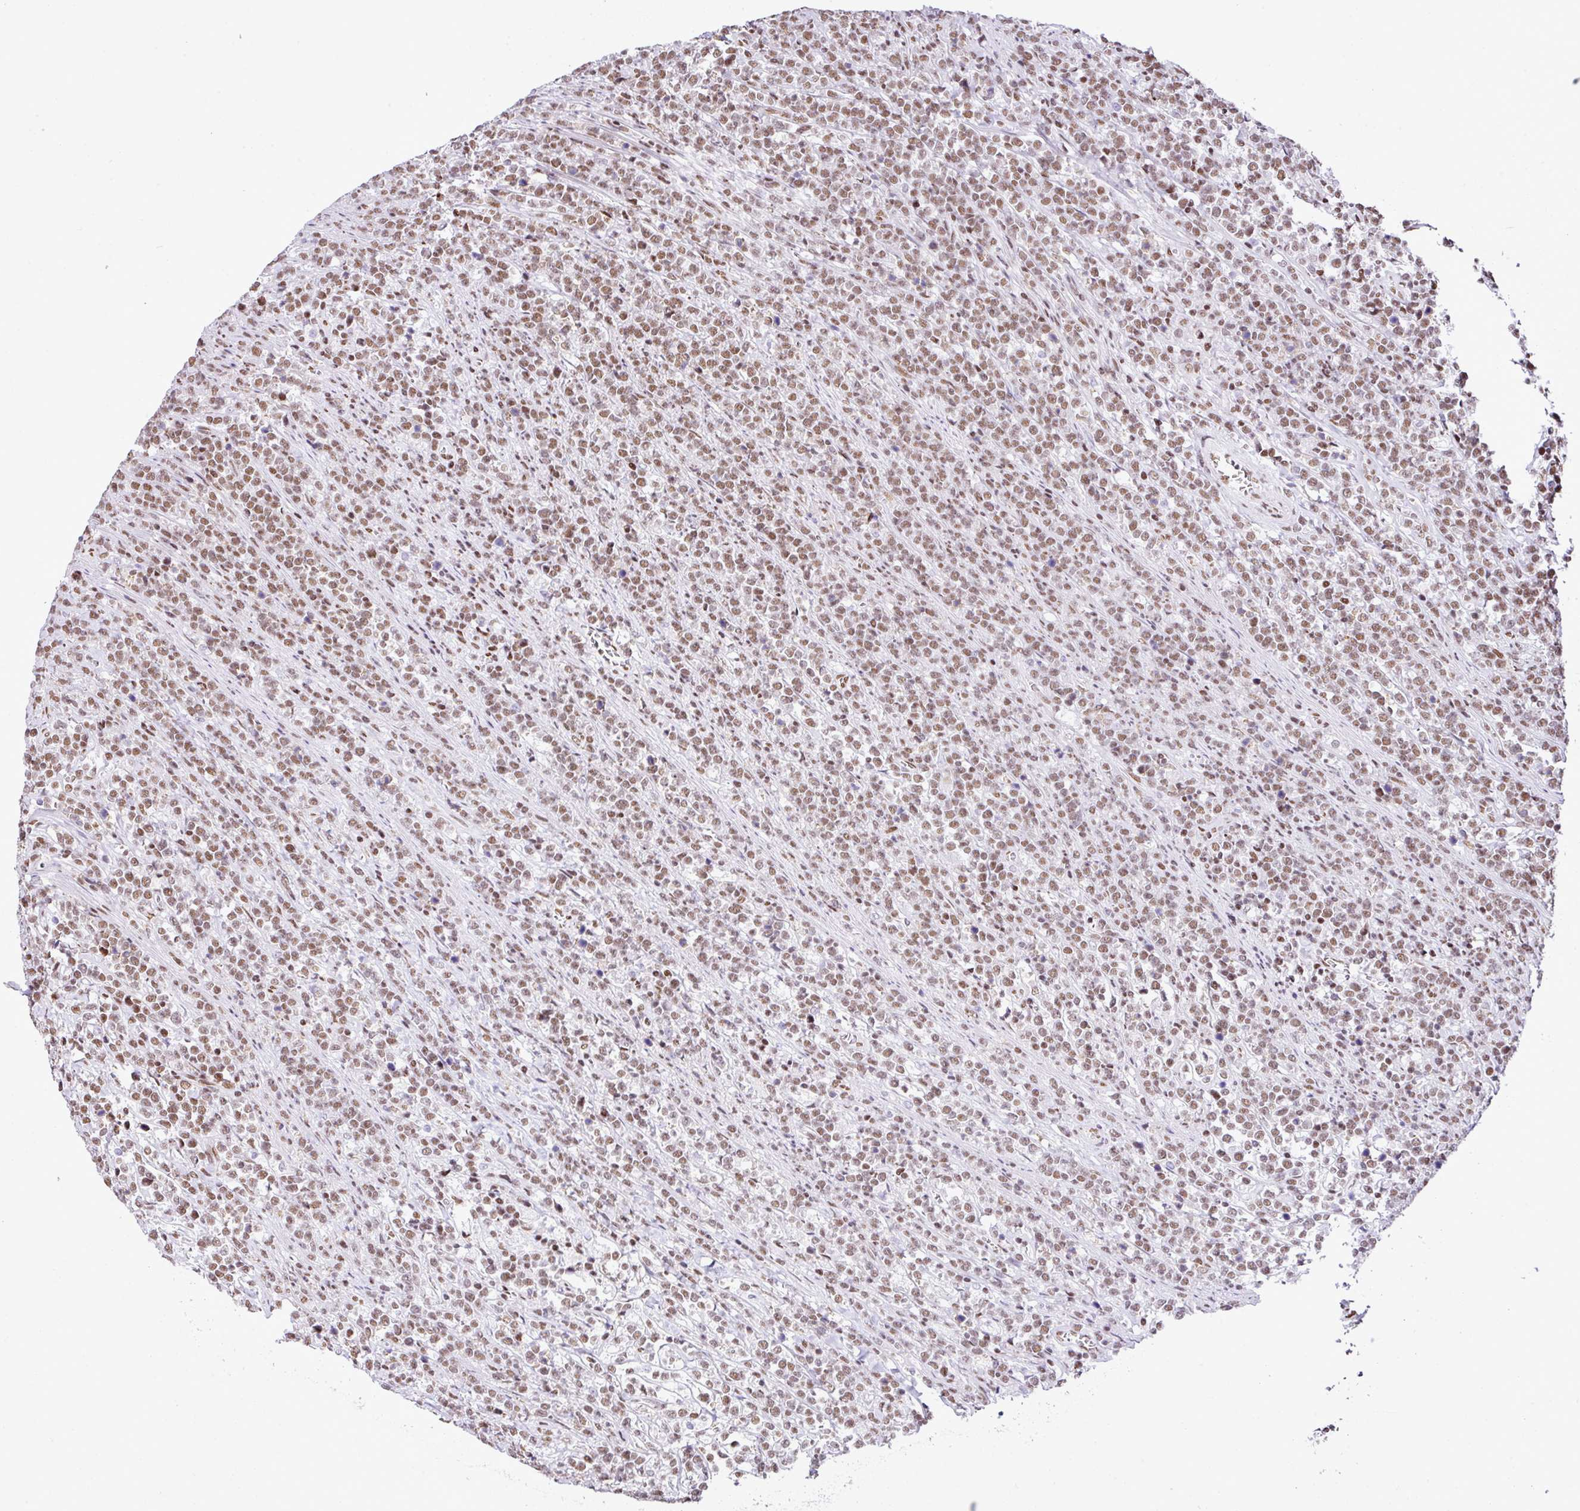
{"staining": {"intensity": "moderate", "quantity": ">75%", "location": "nuclear"}, "tissue": "lymphoma", "cell_type": "Tumor cells", "image_type": "cancer", "snomed": [{"axis": "morphology", "description": "Malignant lymphoma, non-Hodgkin's type, High grade"}, {"axis": "topography", "description": "Small intestine"}], "caption": "The image reveals immunohistochemical staining of lymphoma. There is moderate nuclear positivity is appreciated in about >75% of tumor cells. (brown staining indicates protein expression, while blue staining denotes nuclei).", "gene": "RARG", "patient": {"sex": "male", "age": 8}}